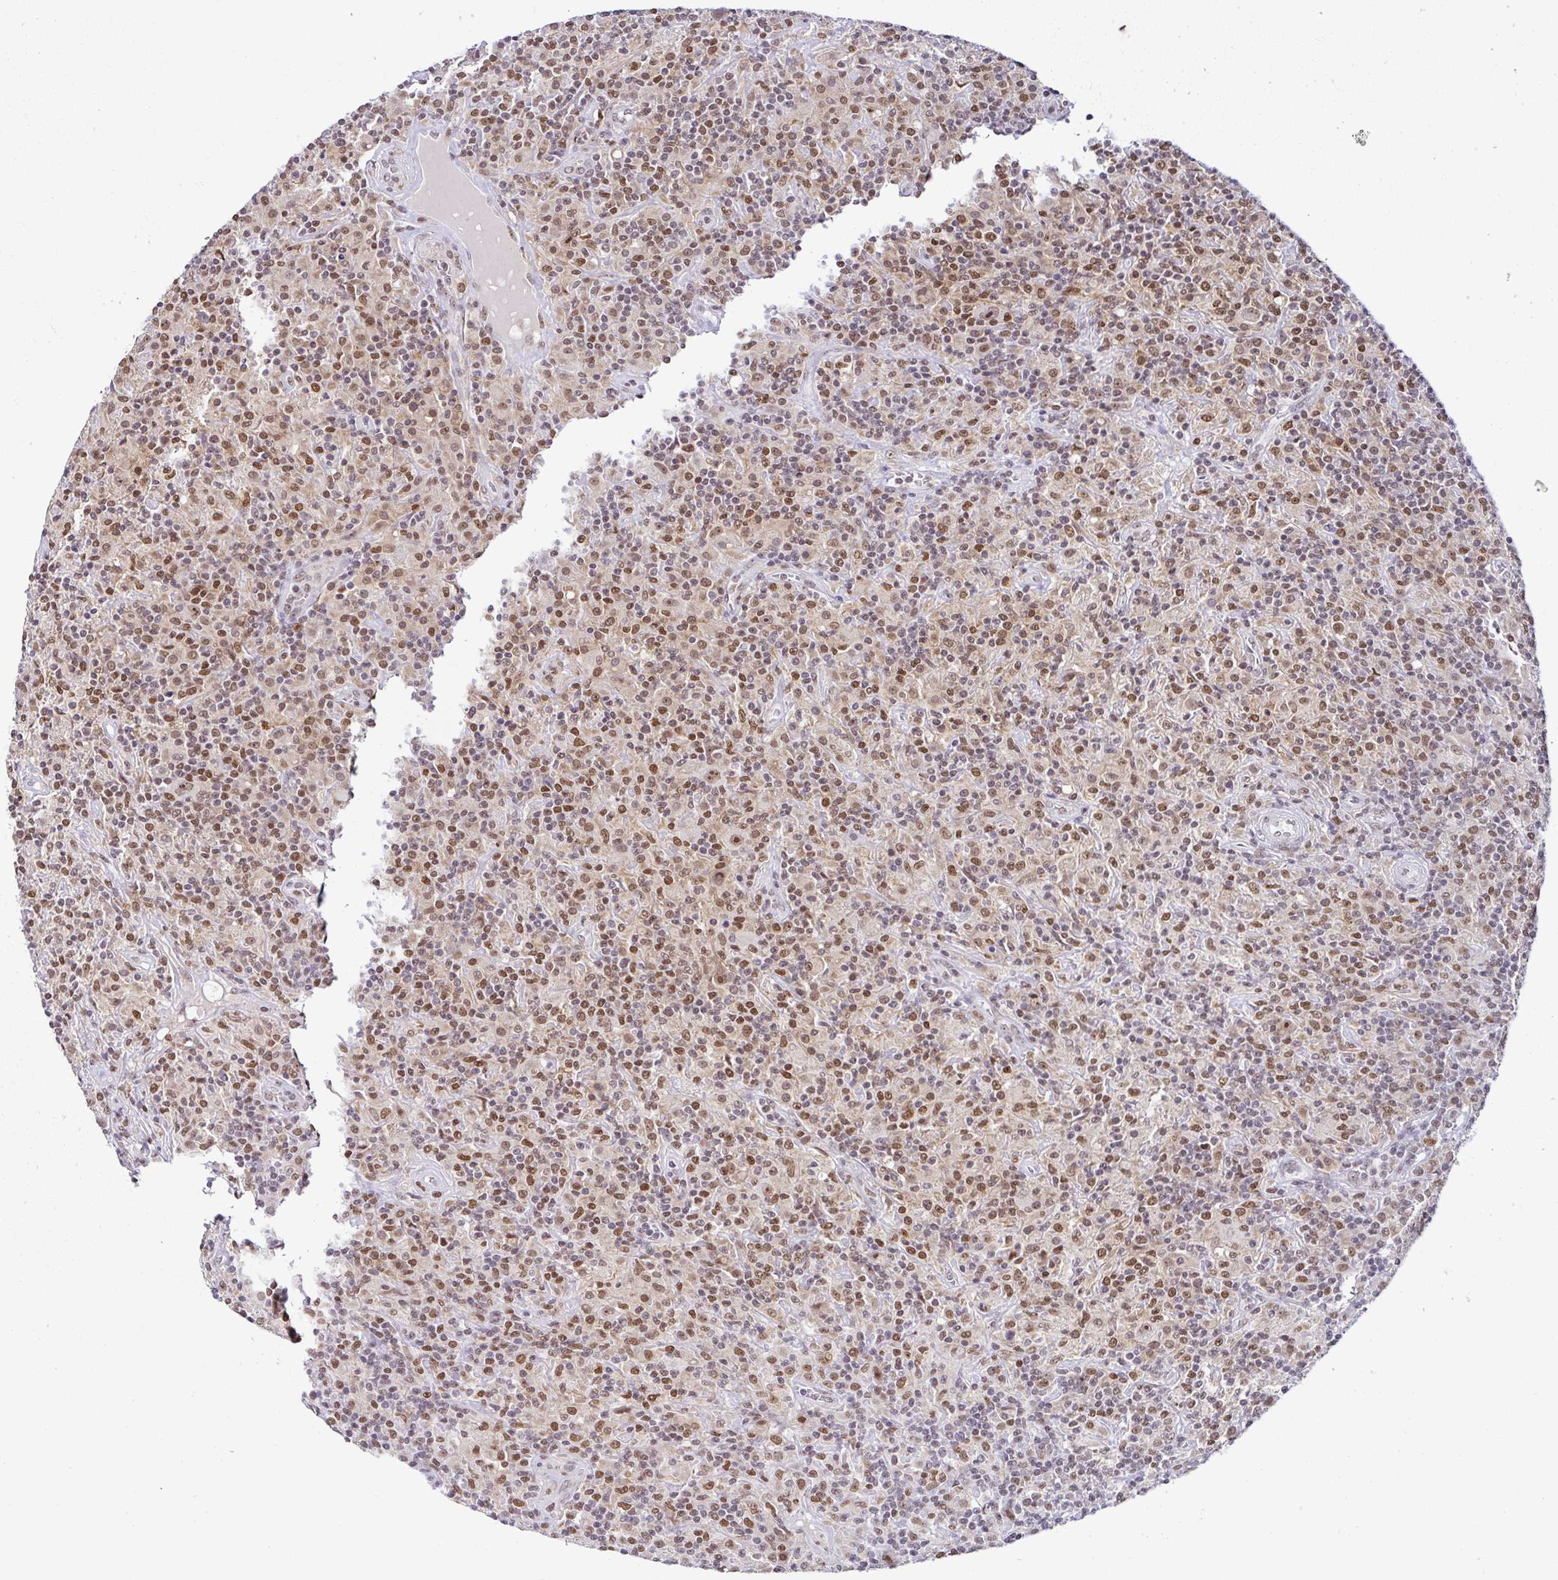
{"staining": {"intensity": "moderate", "quantity": ">75%", "location": "nuclear"}, "tissue": "lymphoma", "cell_type": "Tumor cells", "image_type": "cancer", "snomed": [{"axis": "morphology", "description": "Hodgkin's disease, NOS"}, {"axis": "topography", "description": "Lymph node"}], "caption": "This is a photomicrograph of IHC staining of lymphoma, which shows moderate expression in the nuclear of tumor cells.", "gene": "PTPN2", "patient": {"sex": "male", "age": 70}}